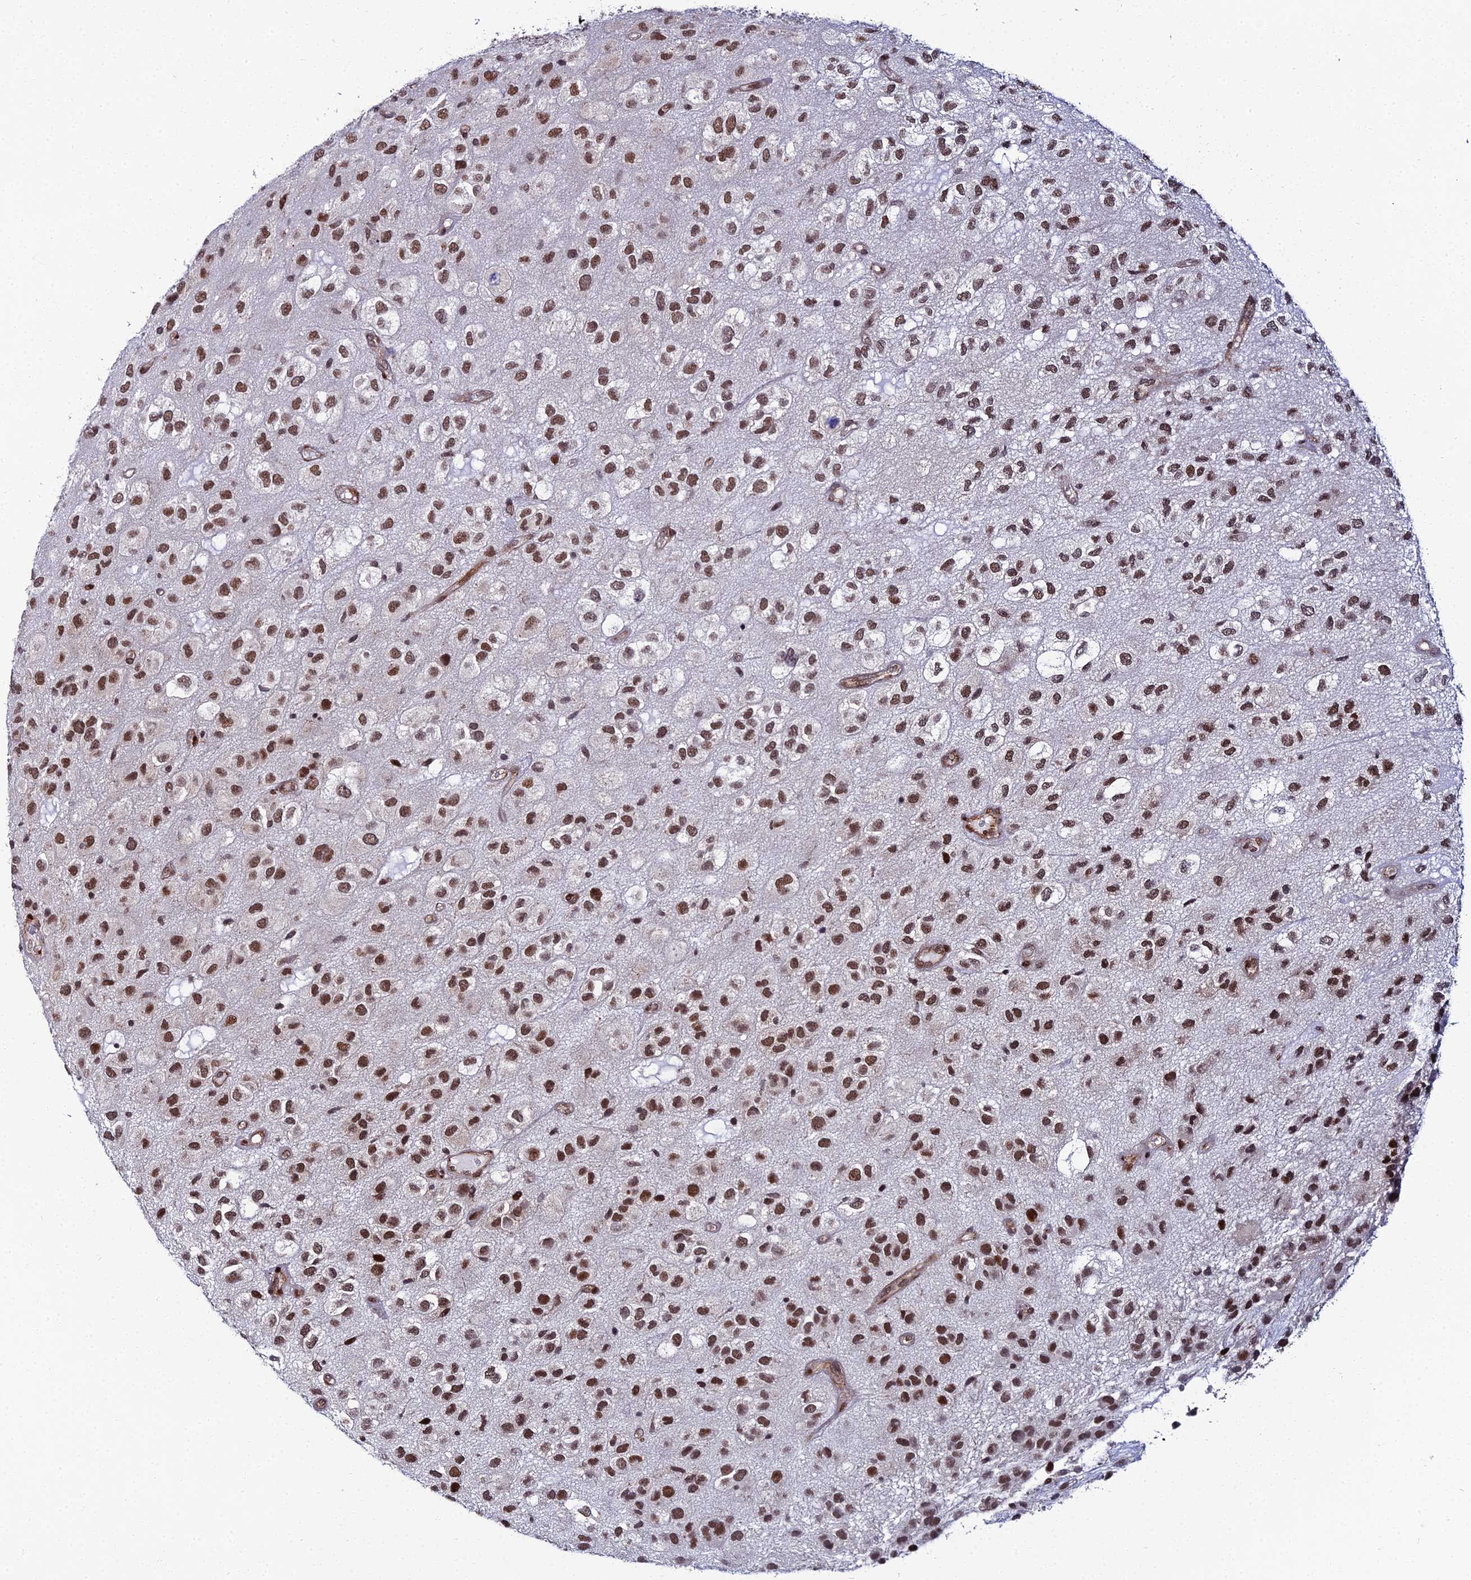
{"staining": {"intensity": "strong", "quantity": ">75%", "location": "nuclear"}, "tissue": "glioma", "cell_type": "Tumor cells", "image_type": "cancer", "snomed": [{"axis": "morphology", "description": "Glioma, malignant, Low grade"}, {"axis": "topography", "description": "Brain"}], "caption": "This image displays immunohistochemistry staining of glioma, with high strong nuclear positivity in about >75% of tumor cells.", "gene": "ZNF668", "patient": {"sex": "male", "age": 66}}